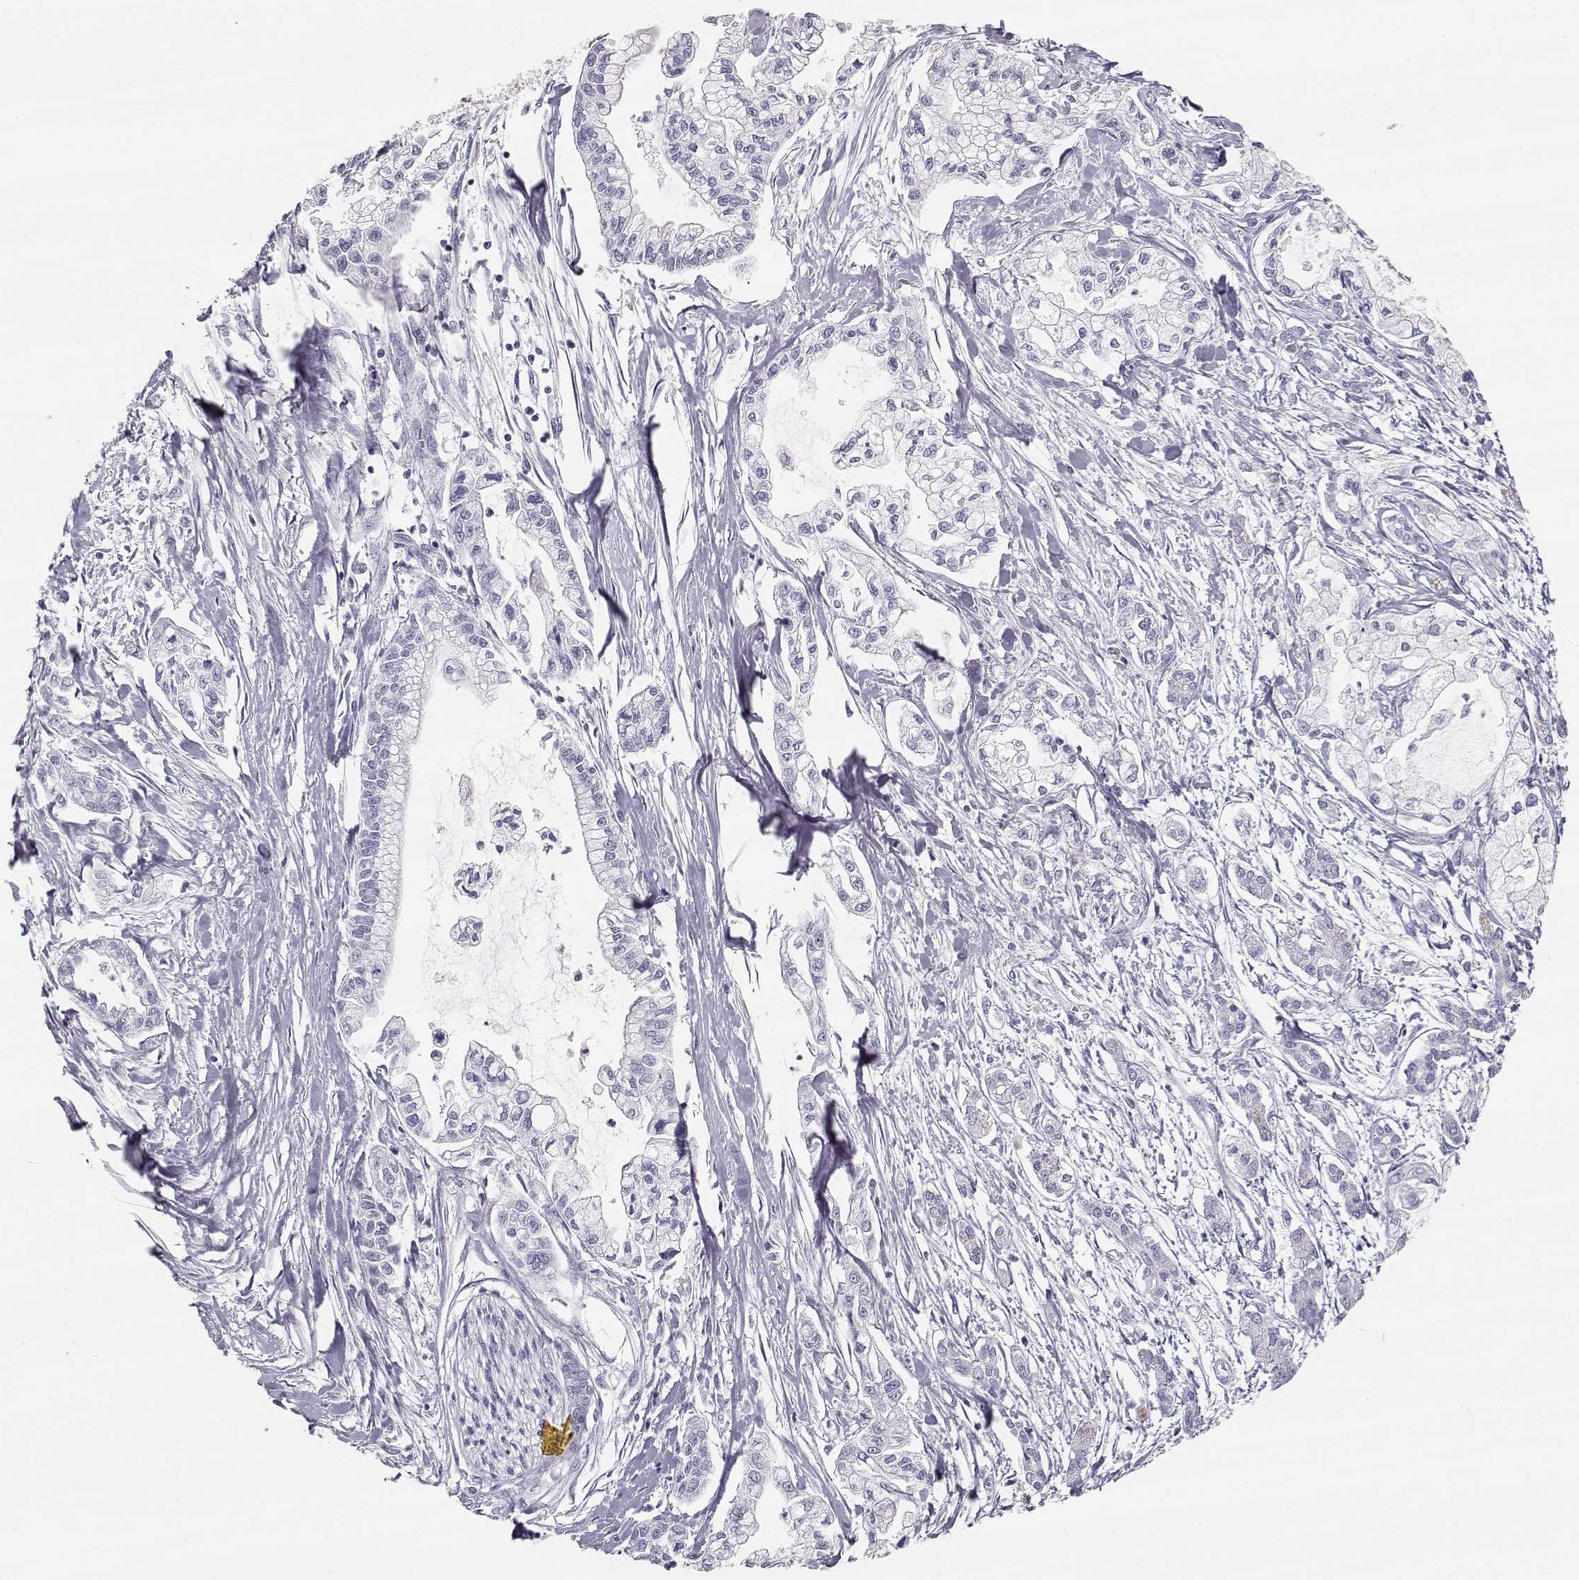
{"staining": {"intensity": "negative", "quantity": "none", "location": "none"}, "tissue": "pancreatic cancer", "cell_type": "Tumor cells", "image_type": "cancer", "snomed": [{"axis": "morphology", "description": "Adenocarcinoma, NOS"}, {"axis": "topography", "description": "Pancreas"}], "caption": "A micrograph of pancreatic cancer (adenocarcinoma) stained for a protein demonstrates no brown staining in tumor cells.", "gene": "SLCO6A1", "patient": {"sex": "male", "age": 54}}